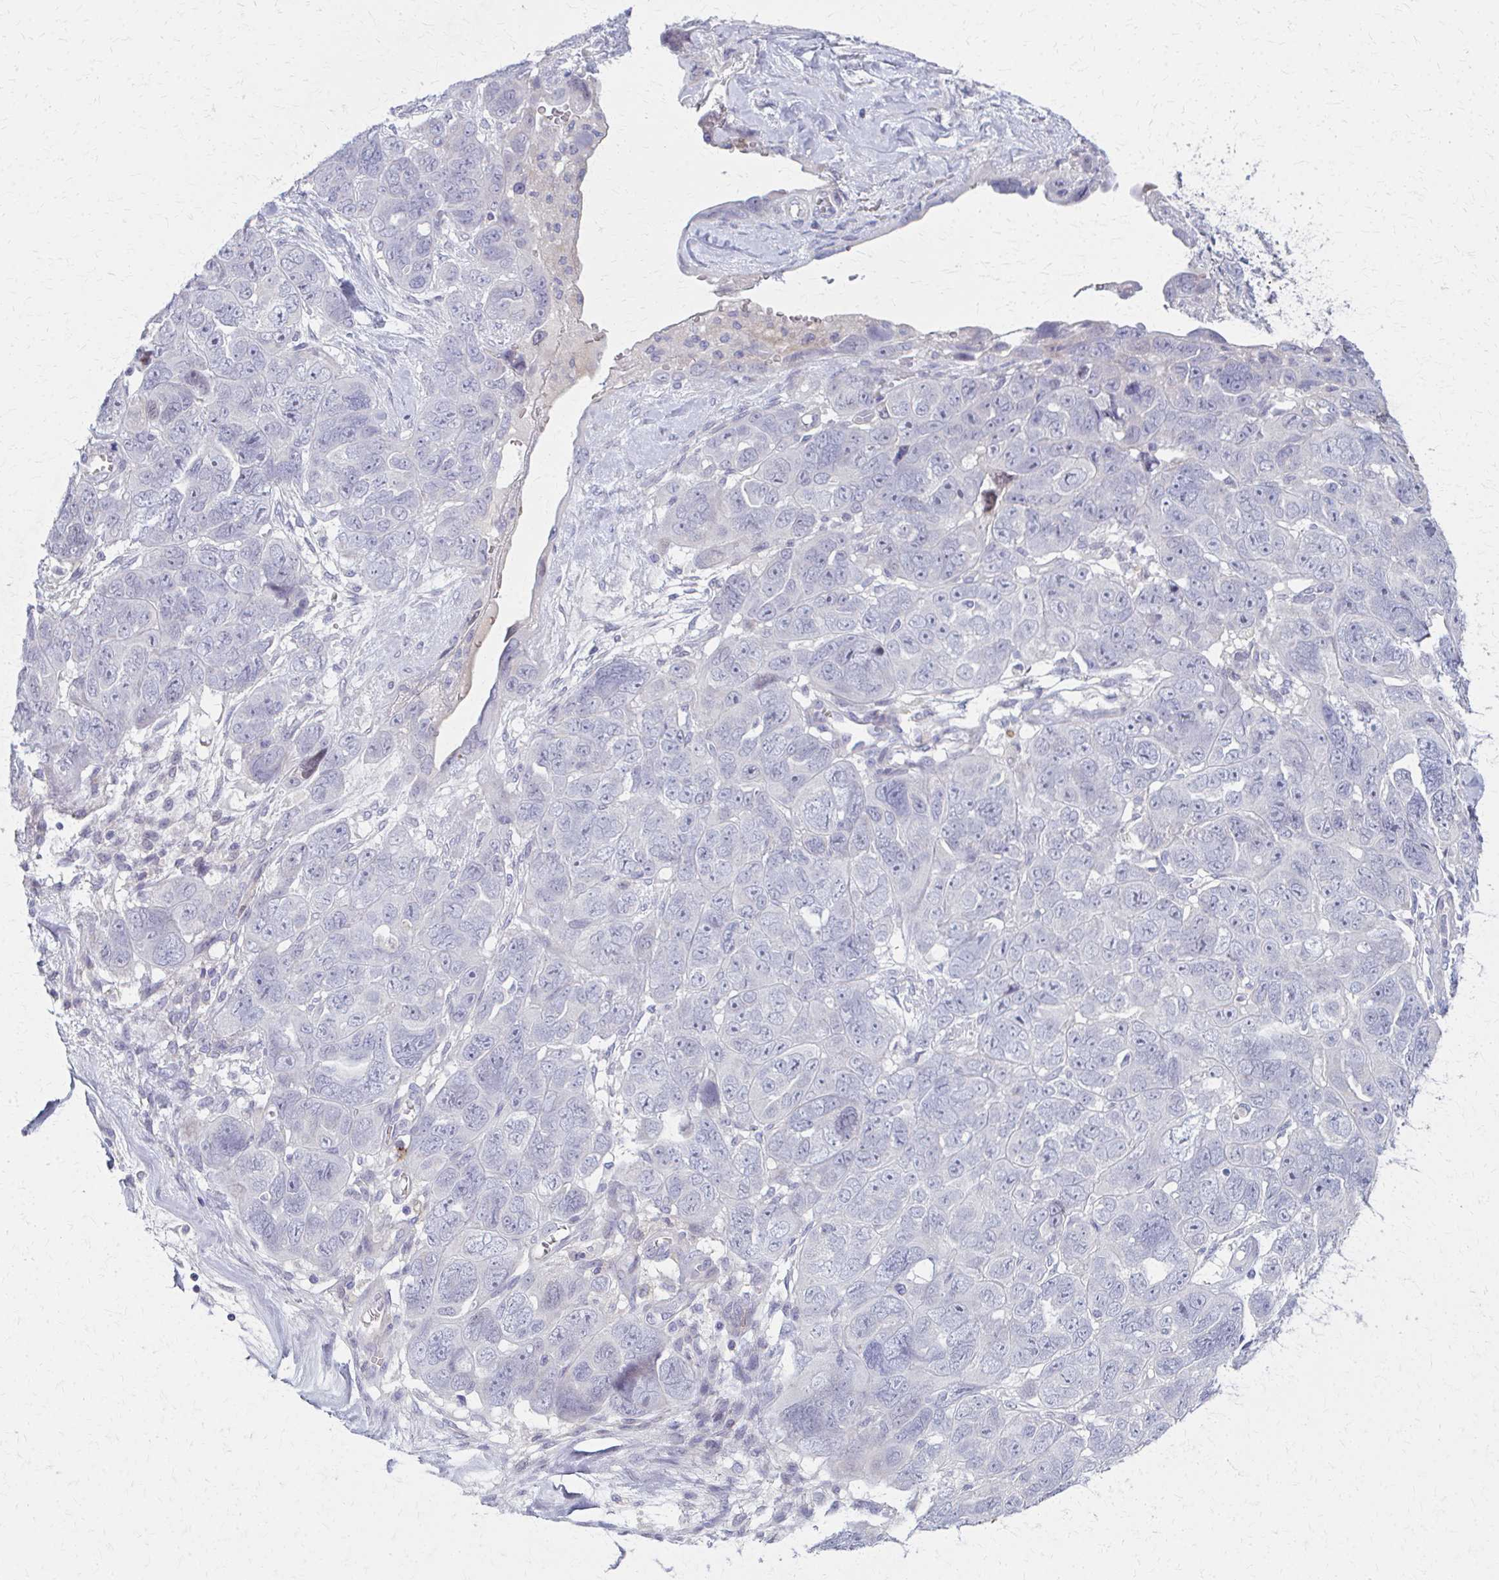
{"staining": {"intensity": "negative", "quantity": "none", "location": "none"}, "tissue": "colorectal cancer", "cell_type": "Tumor cells", "image_type": "cancer", "snomed": [{"axis": "morphology", "description": "Adenocarcinoma, NOS"}, {"axis": "topography", "description": "Rectum"}], "caption": "There is no significant positivity in tumor cells of colorectal cancer.", "gene": "MS4A2", "patient": {"sex": "female", "age": 81}}